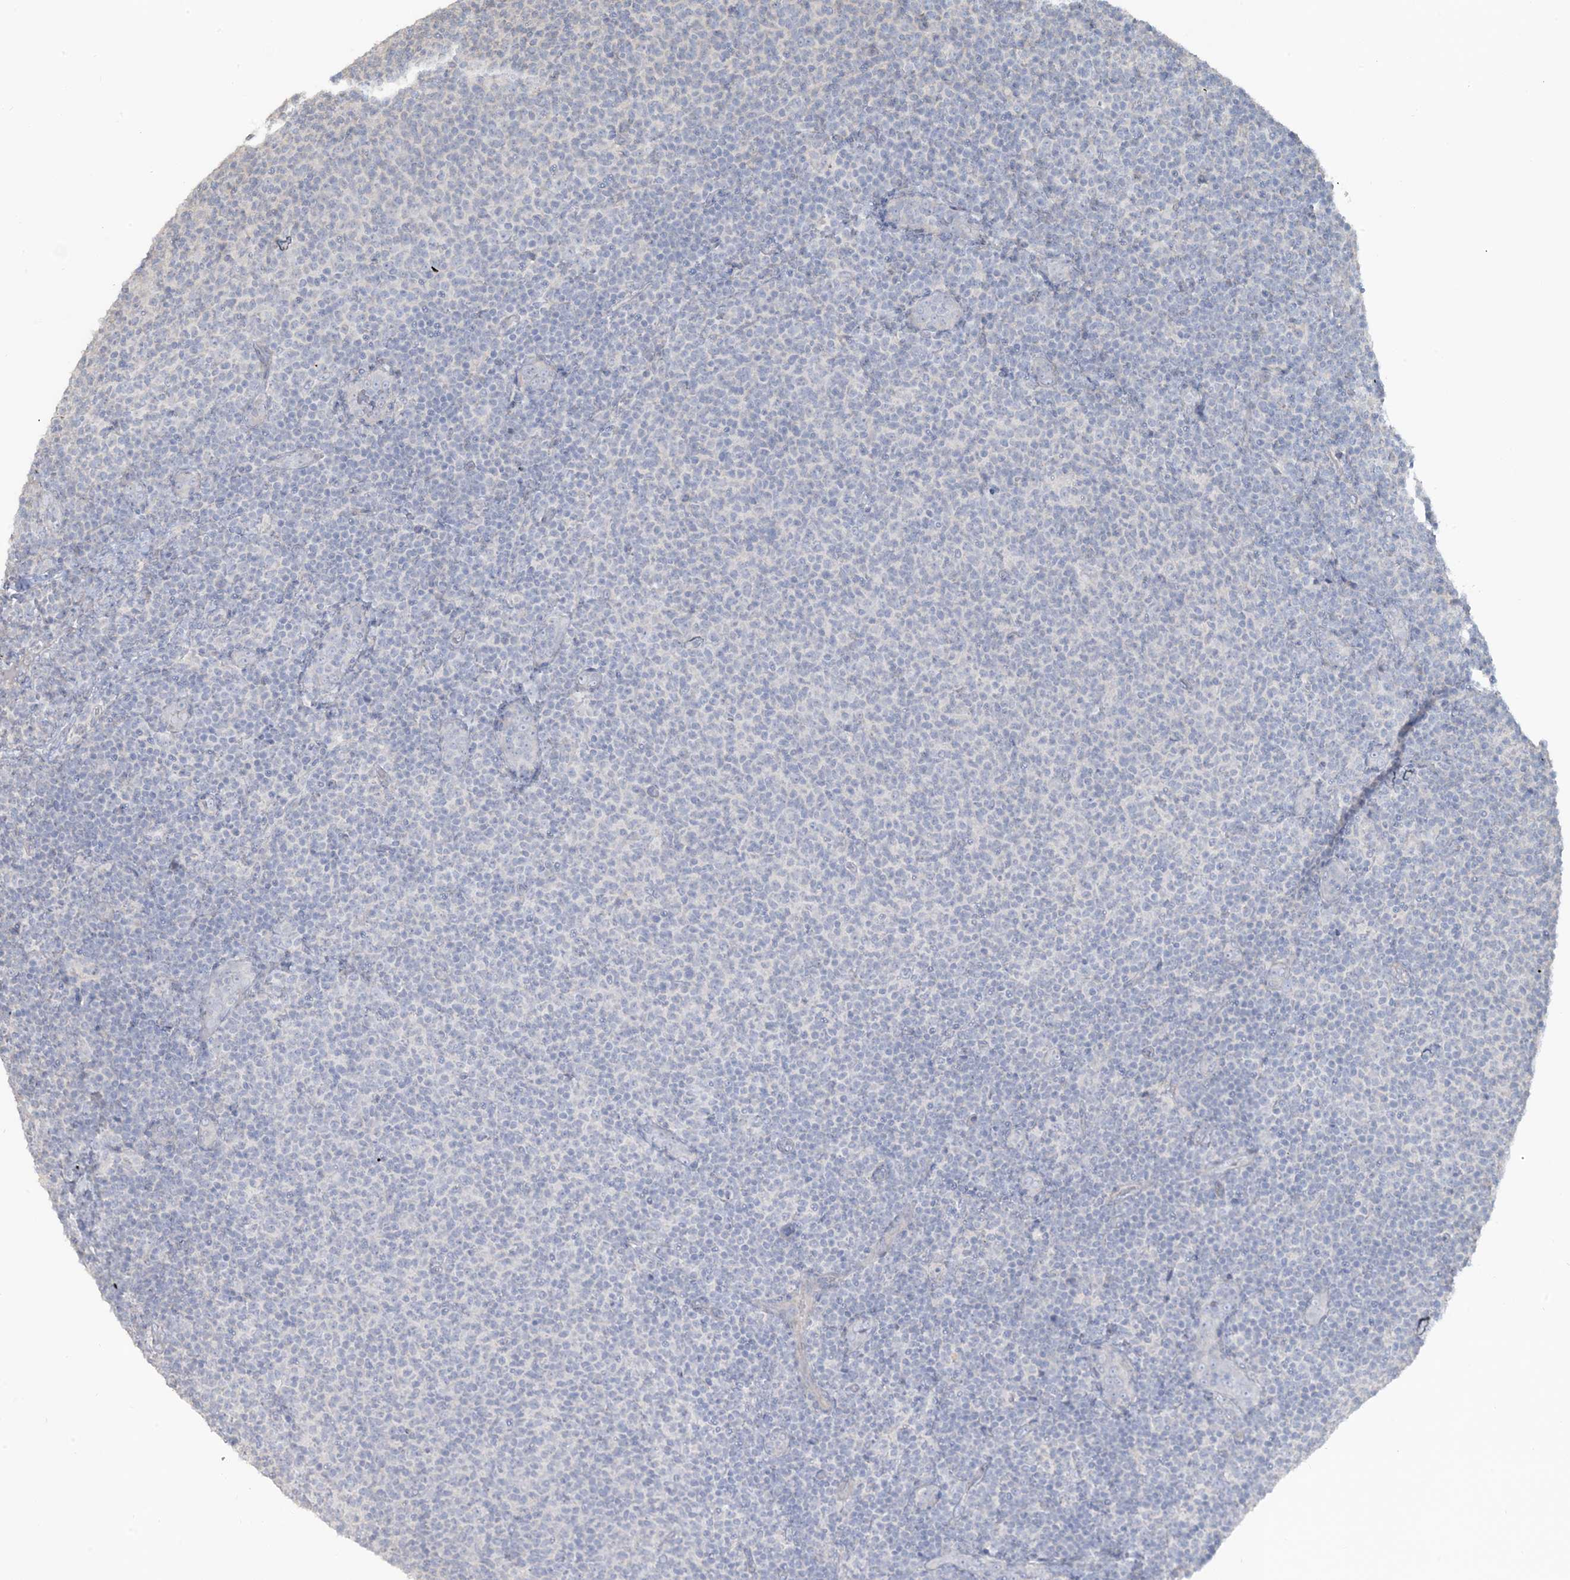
{"staining": {"intensity": "negative", "quantity": "none", "location": "none"}, "tissue": "lymphoma", "cell_type": "Tumor cells", "image_type": "cancer", "snomed": [{"axis": "morphology", "description": "Malignant lymphoma, non-Hodgkin's type, Low grade"}, {"axis": "topography", "description": "Lymph node"}], "caption": "IHC histopathology image of neoplastic tissue: low-grade malignant lymphoma, non-Hodgkin's type stained with DAB (3,3'-diaminobenzidine) reveals no significant protein positivity in tumor cells.", "gene": "NPHS2", "patient": {"sex": "male", "age": 66}}